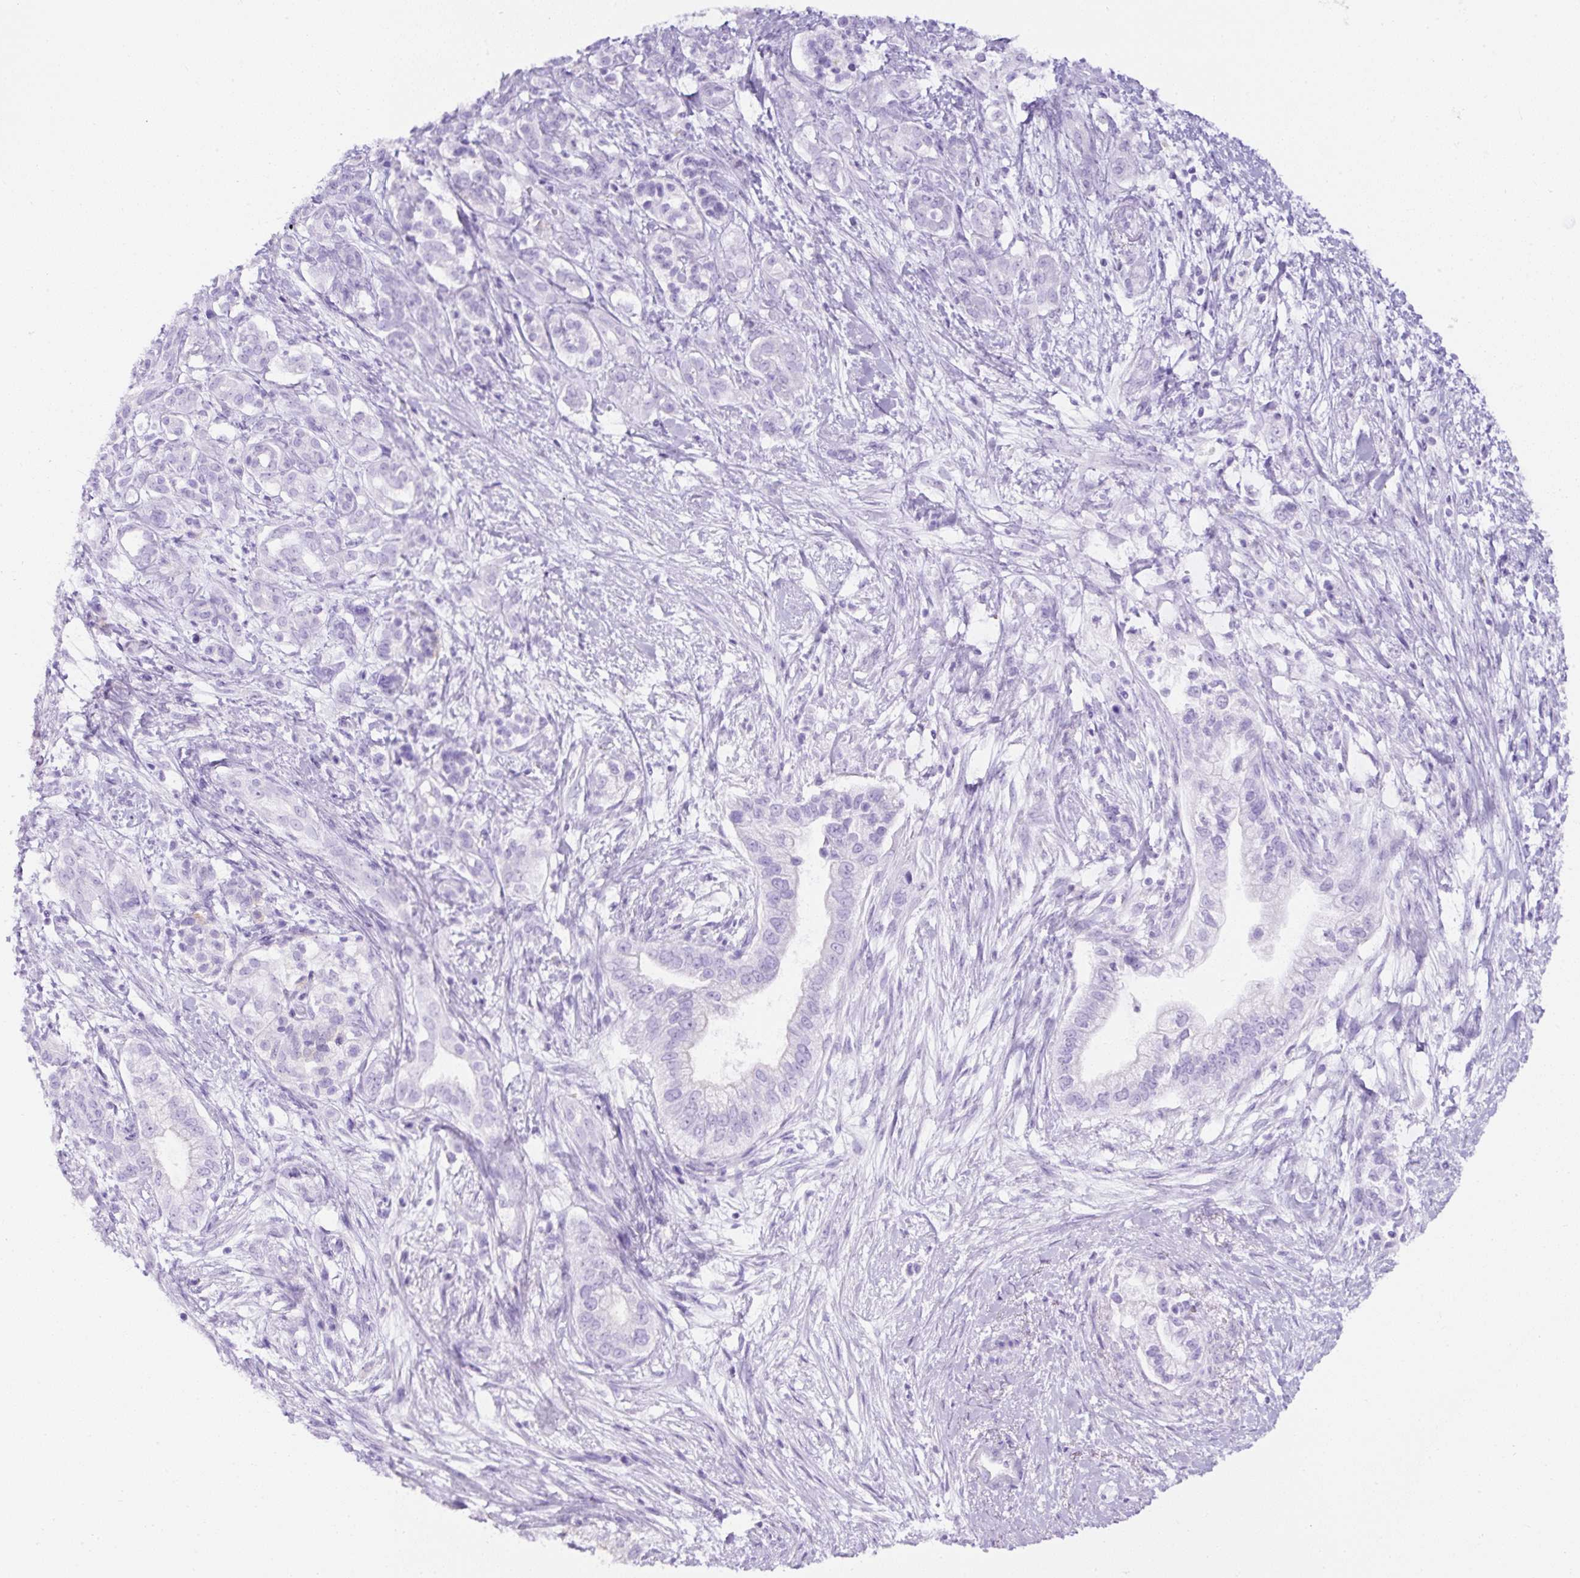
{"staining": {"intensity": "negative", "quantity": "none", "location": "none"}, "tissue": "pancreatic cancer", "cell_type": "Tumor cells", "image_type": "cancer", "snomed": [{"axis": "morphology", "description": "Adenocarcinoma, NOS"}, {"axis": "topography", "description": "Pancreas"}], "caption": "Immunohistochemical staining of human pancreatic cancer (adenocarcinoma) reveals no significant expression in tumor cells.", "gene": "TMEM200B", "patient": {"sex": "male", "age": 70}}